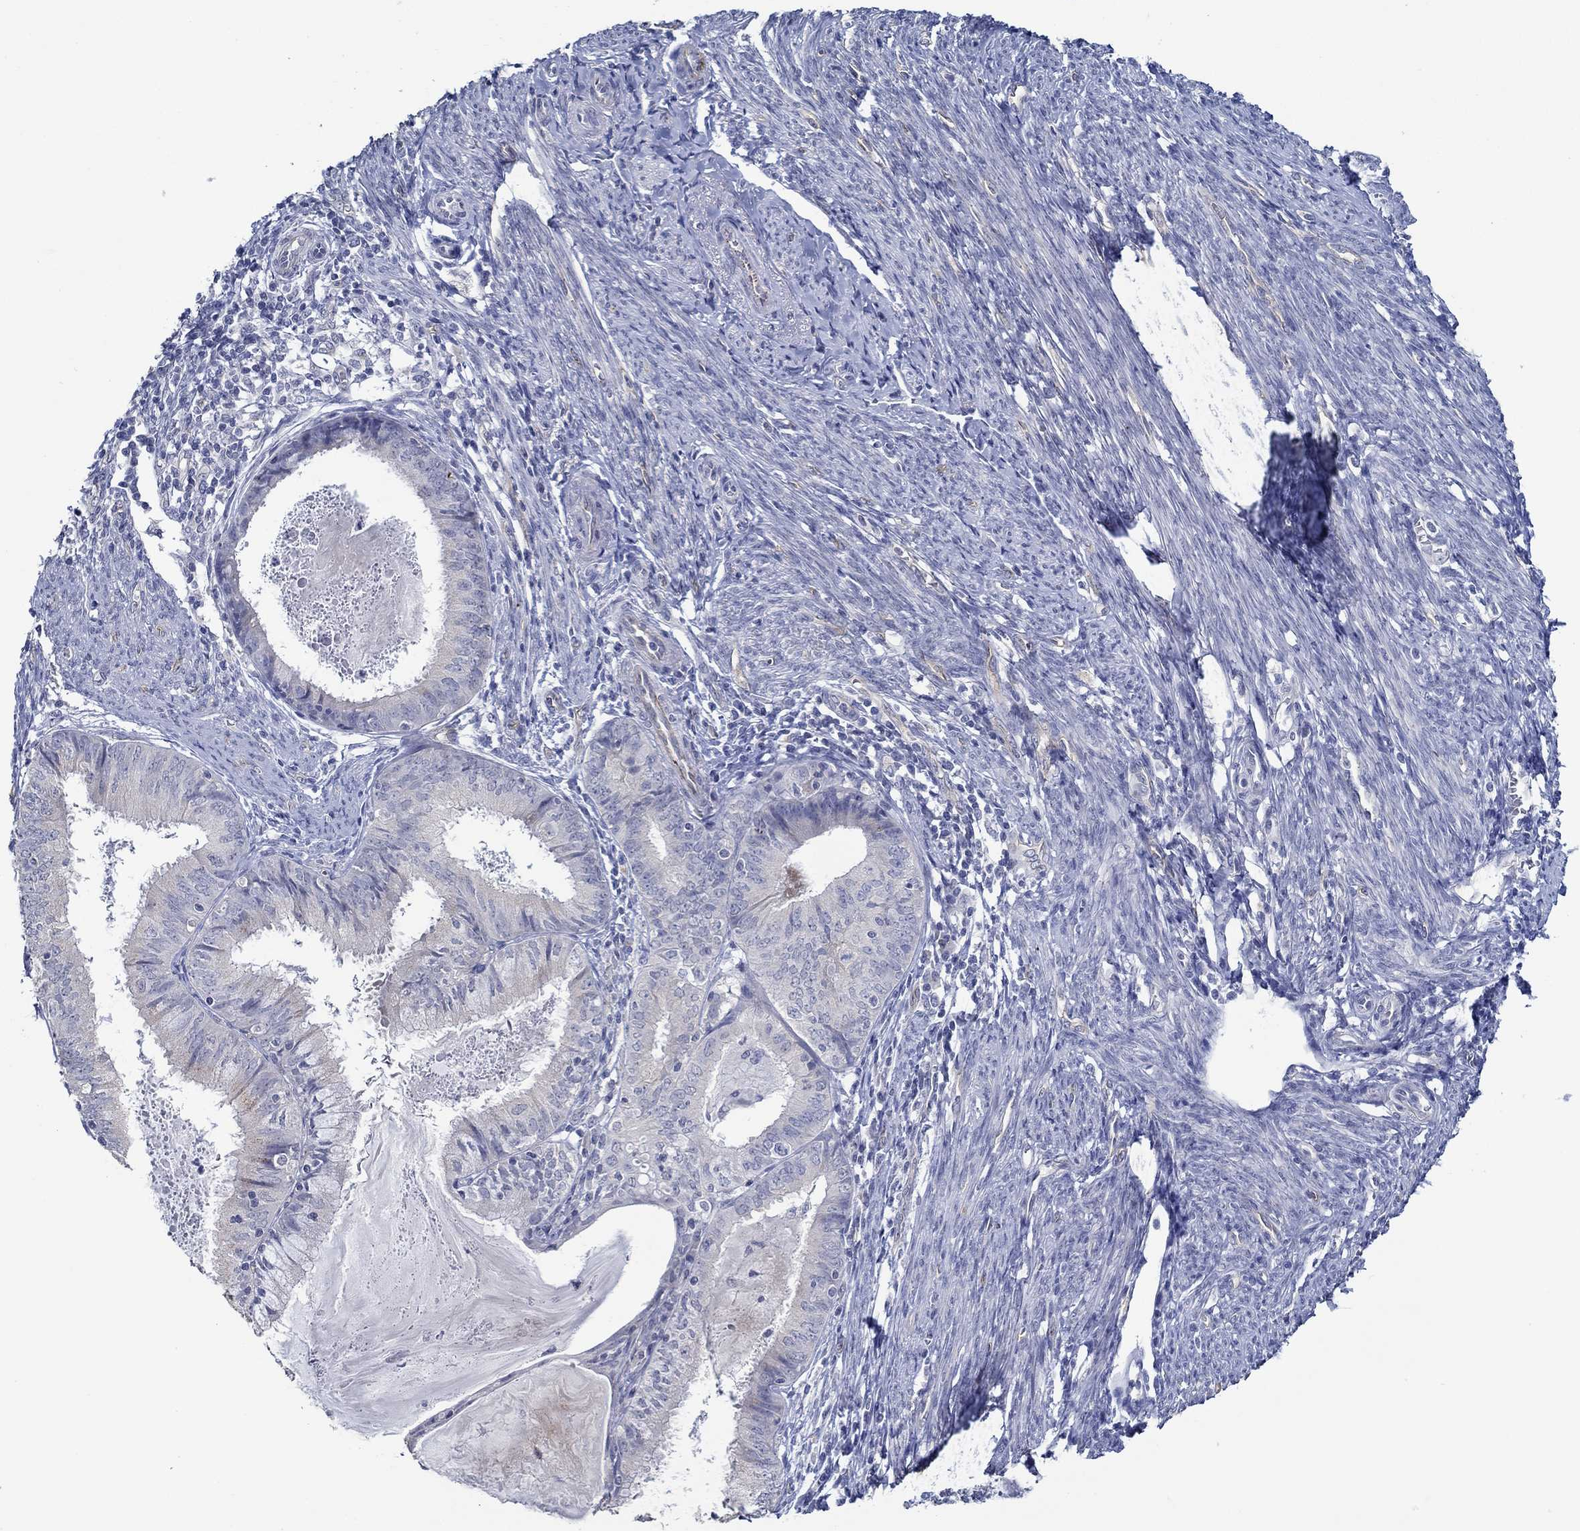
{"staining": {"intensity": "negative", "quantity": "none", "location": "none"}, "tissue": "endometrial cancer", "cell_type": "Tumor cells", "image_type": "cancer", "snomed": [{"axis": "morphology", "description": "Adenocarcinoma, NOS"}, {"axis": "topography", "description": "Endometrium"}], "caption": "High power microscopy histopathology image of an IHC image of endometrial cancer, revealing no significant positivity in tumor cells.", "gene": "GJA5", "patient": {"sex": "female", "age": 57}}